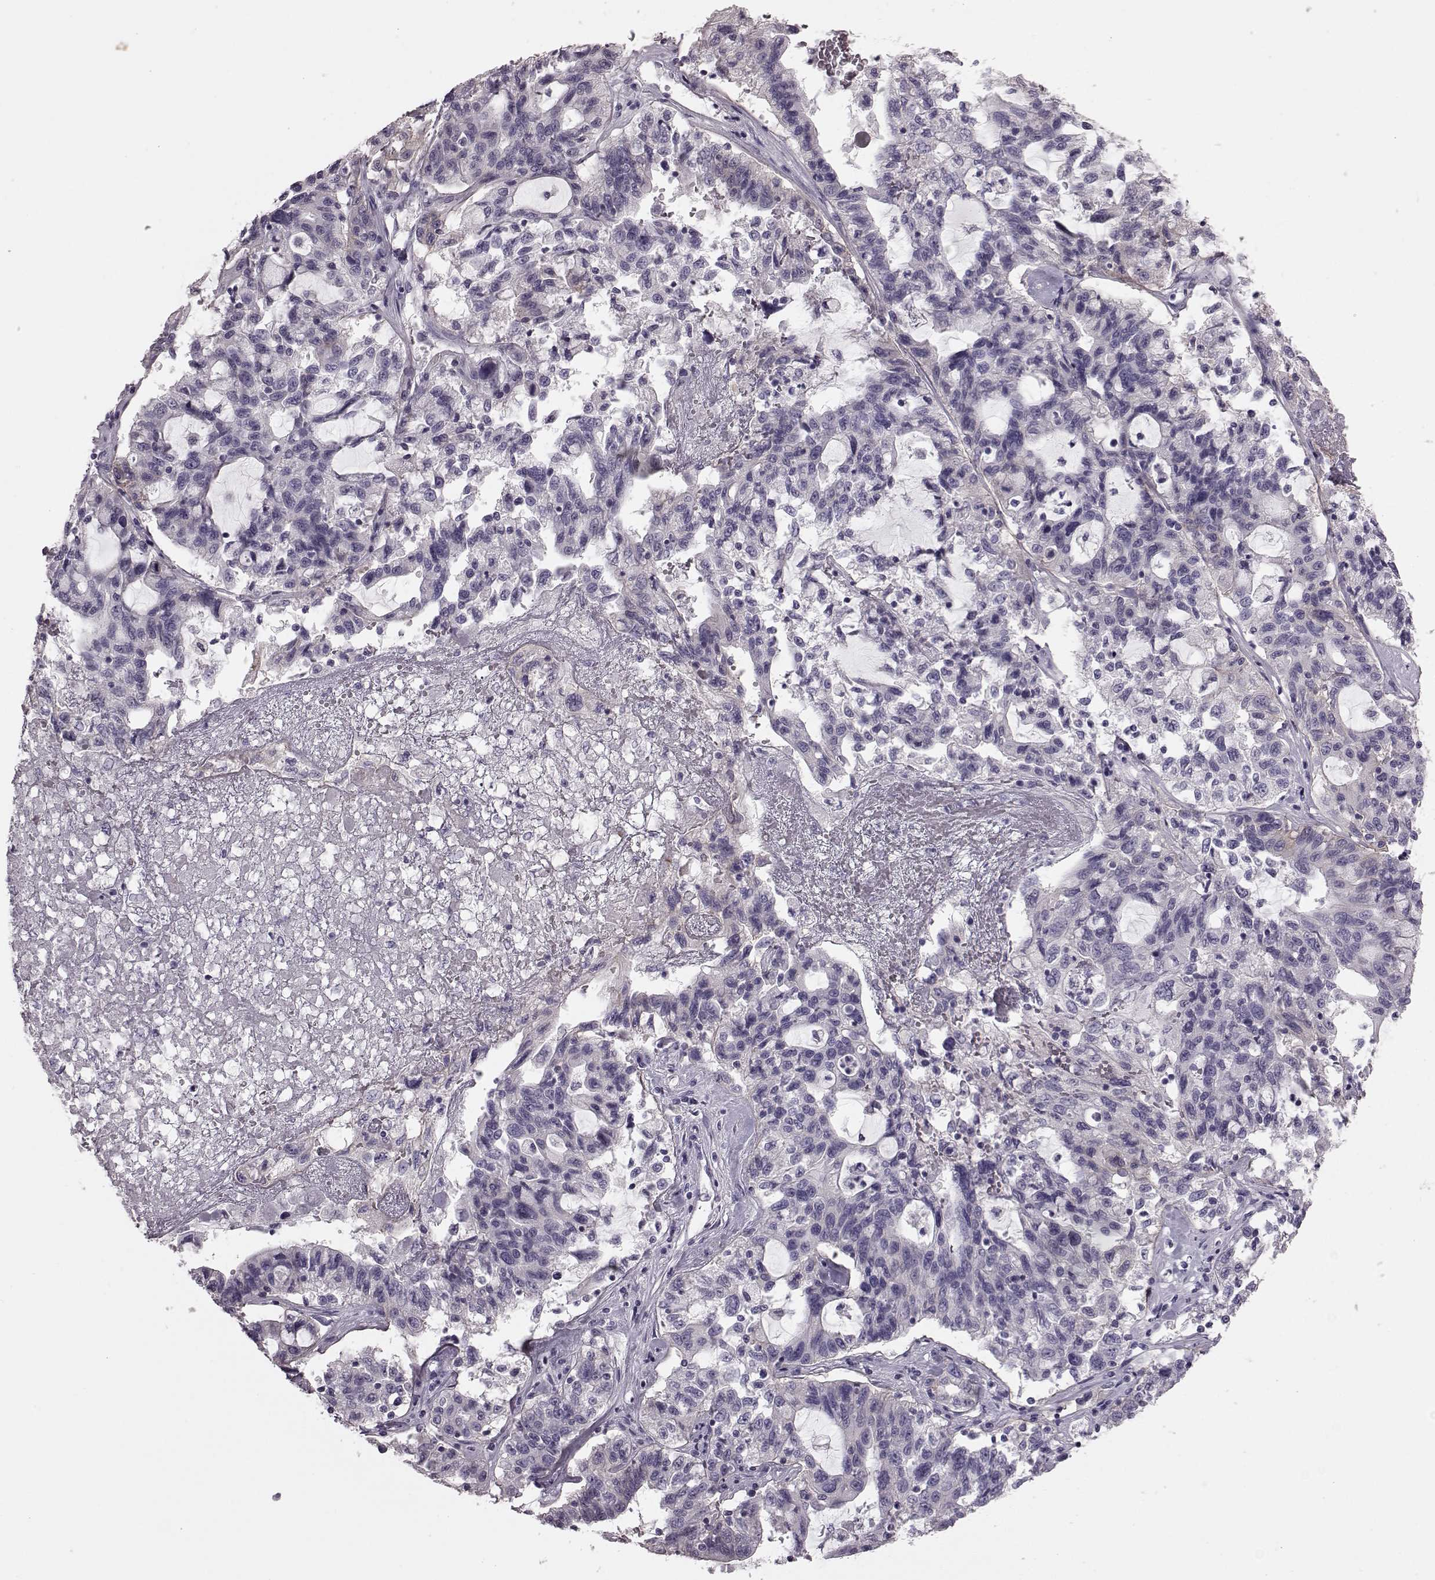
{"staining": {"intensity": "negative", "quantity": "none", "location": "none"}, "tissue": "liver cancer", "cell_type": "Tumor cells", "image_type": "cancer", "snomed": [{"axis": "morphology", "description": "Adenocarcinoma, NOS"}, {"axis": "morphology", "description": "Cholangiocarcinoma"}, {"axis": "topography", "description": "Liver"}], "caption": "DAB (3,3'-diaminobenzidine) immunohistochemical staining of human liver cancer (cholangiocarcinoma) displays no significant positivity in tumor cells. (Brightfield microscopy of DAB (3,3'-diaminobenzidine) immunohistochemistry at high magnification).", "gene": "CRYBA2", "patient": {"sex": "male", "age": 64}}